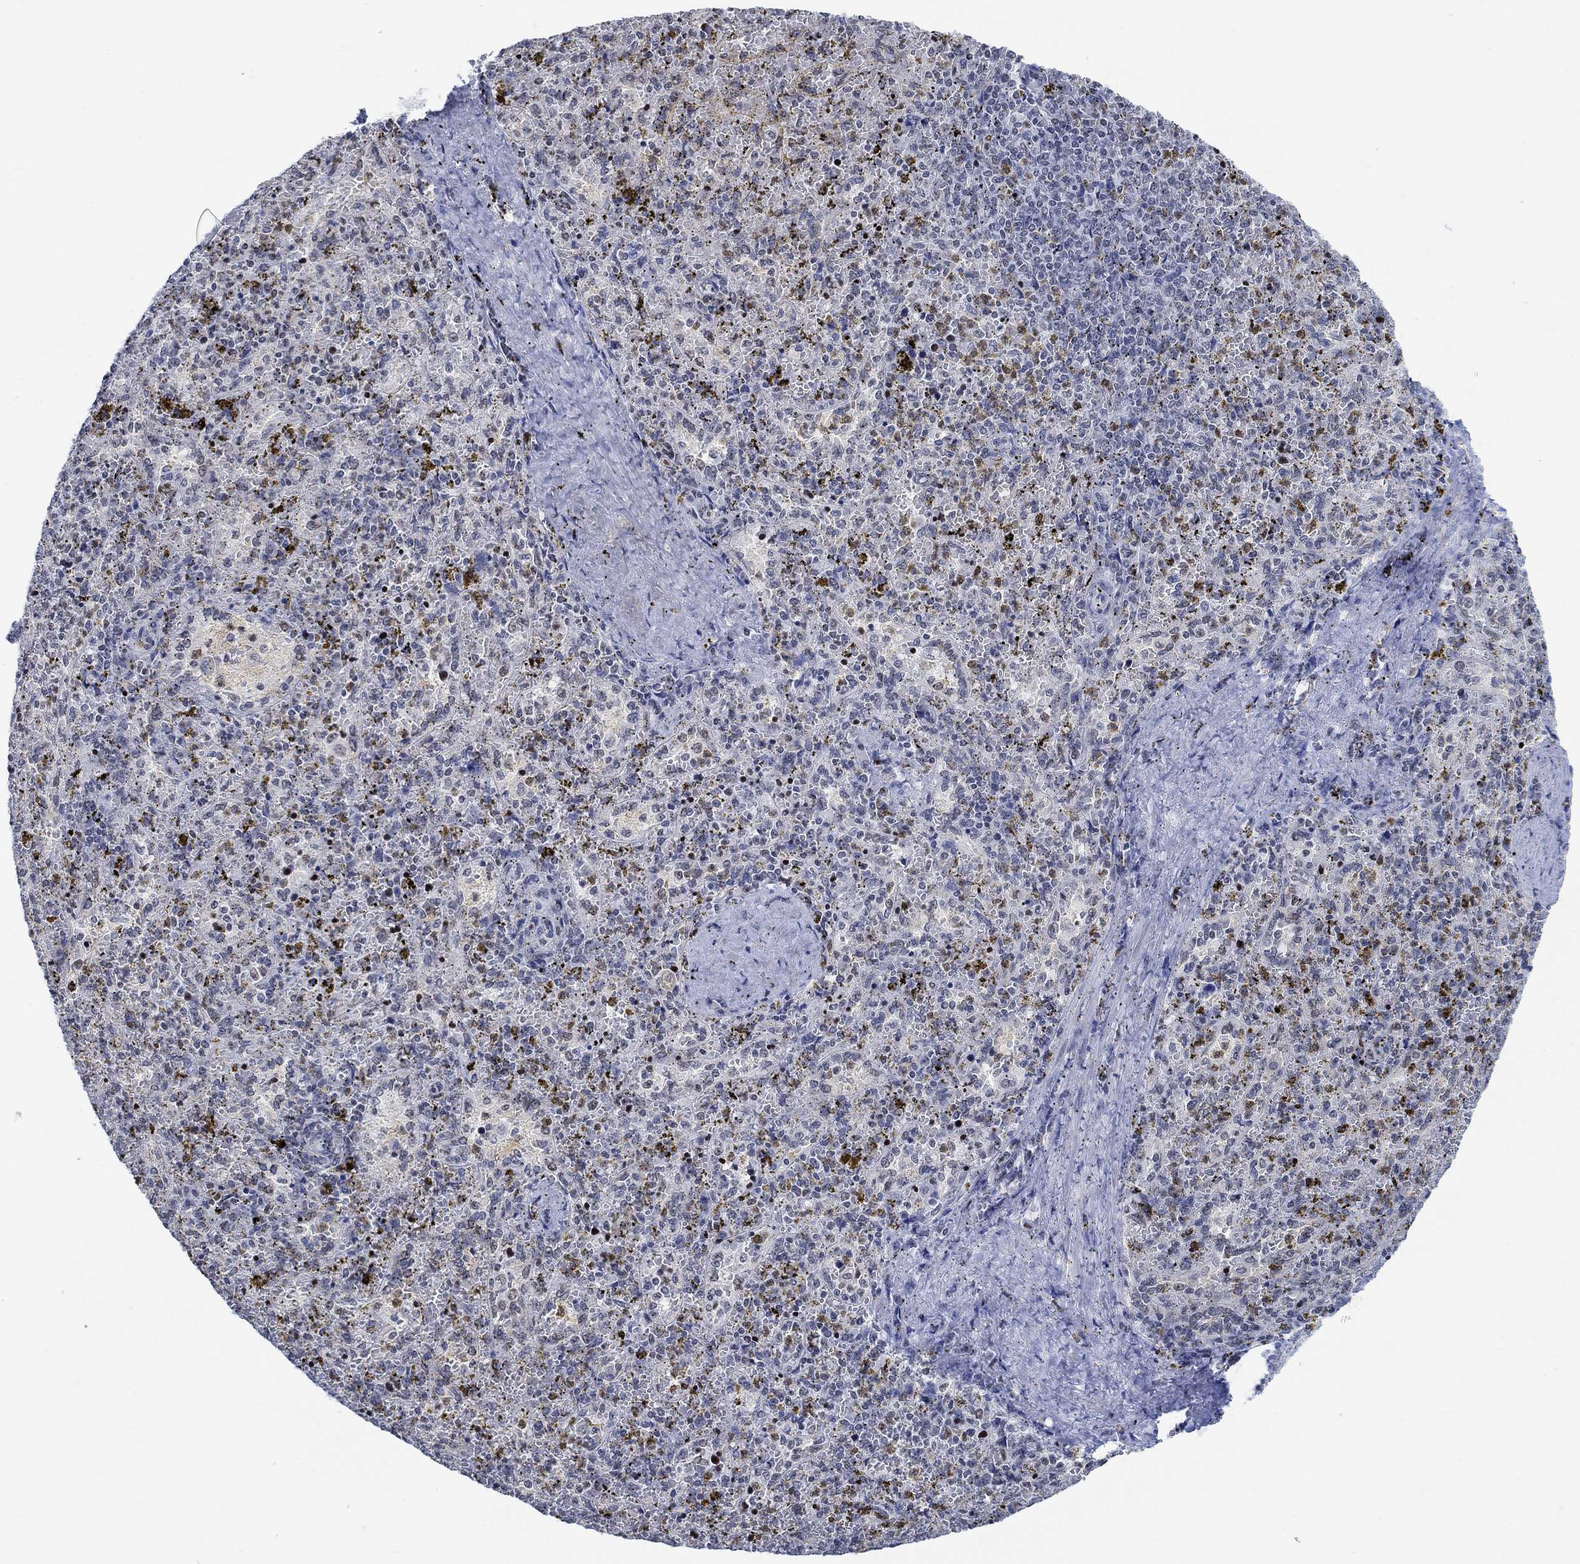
{"staining": {"intensity": "negative", "quantity": "none", "location": "none"}, "tissue": "spleen", "cell_type": "Cells in red pulp", "image_type": "normal", "snomed": [{"axis": "morphology", "description": "Normal tissue, NOS"}, {"axis": "topography", "description": "Spleen"}], "caption": "Protein analysis of benign spleen demonstrates no significant staining in cells in red pulp.", "gene": "KCNH8", "patient": {"sex": "female", "age": 50}}